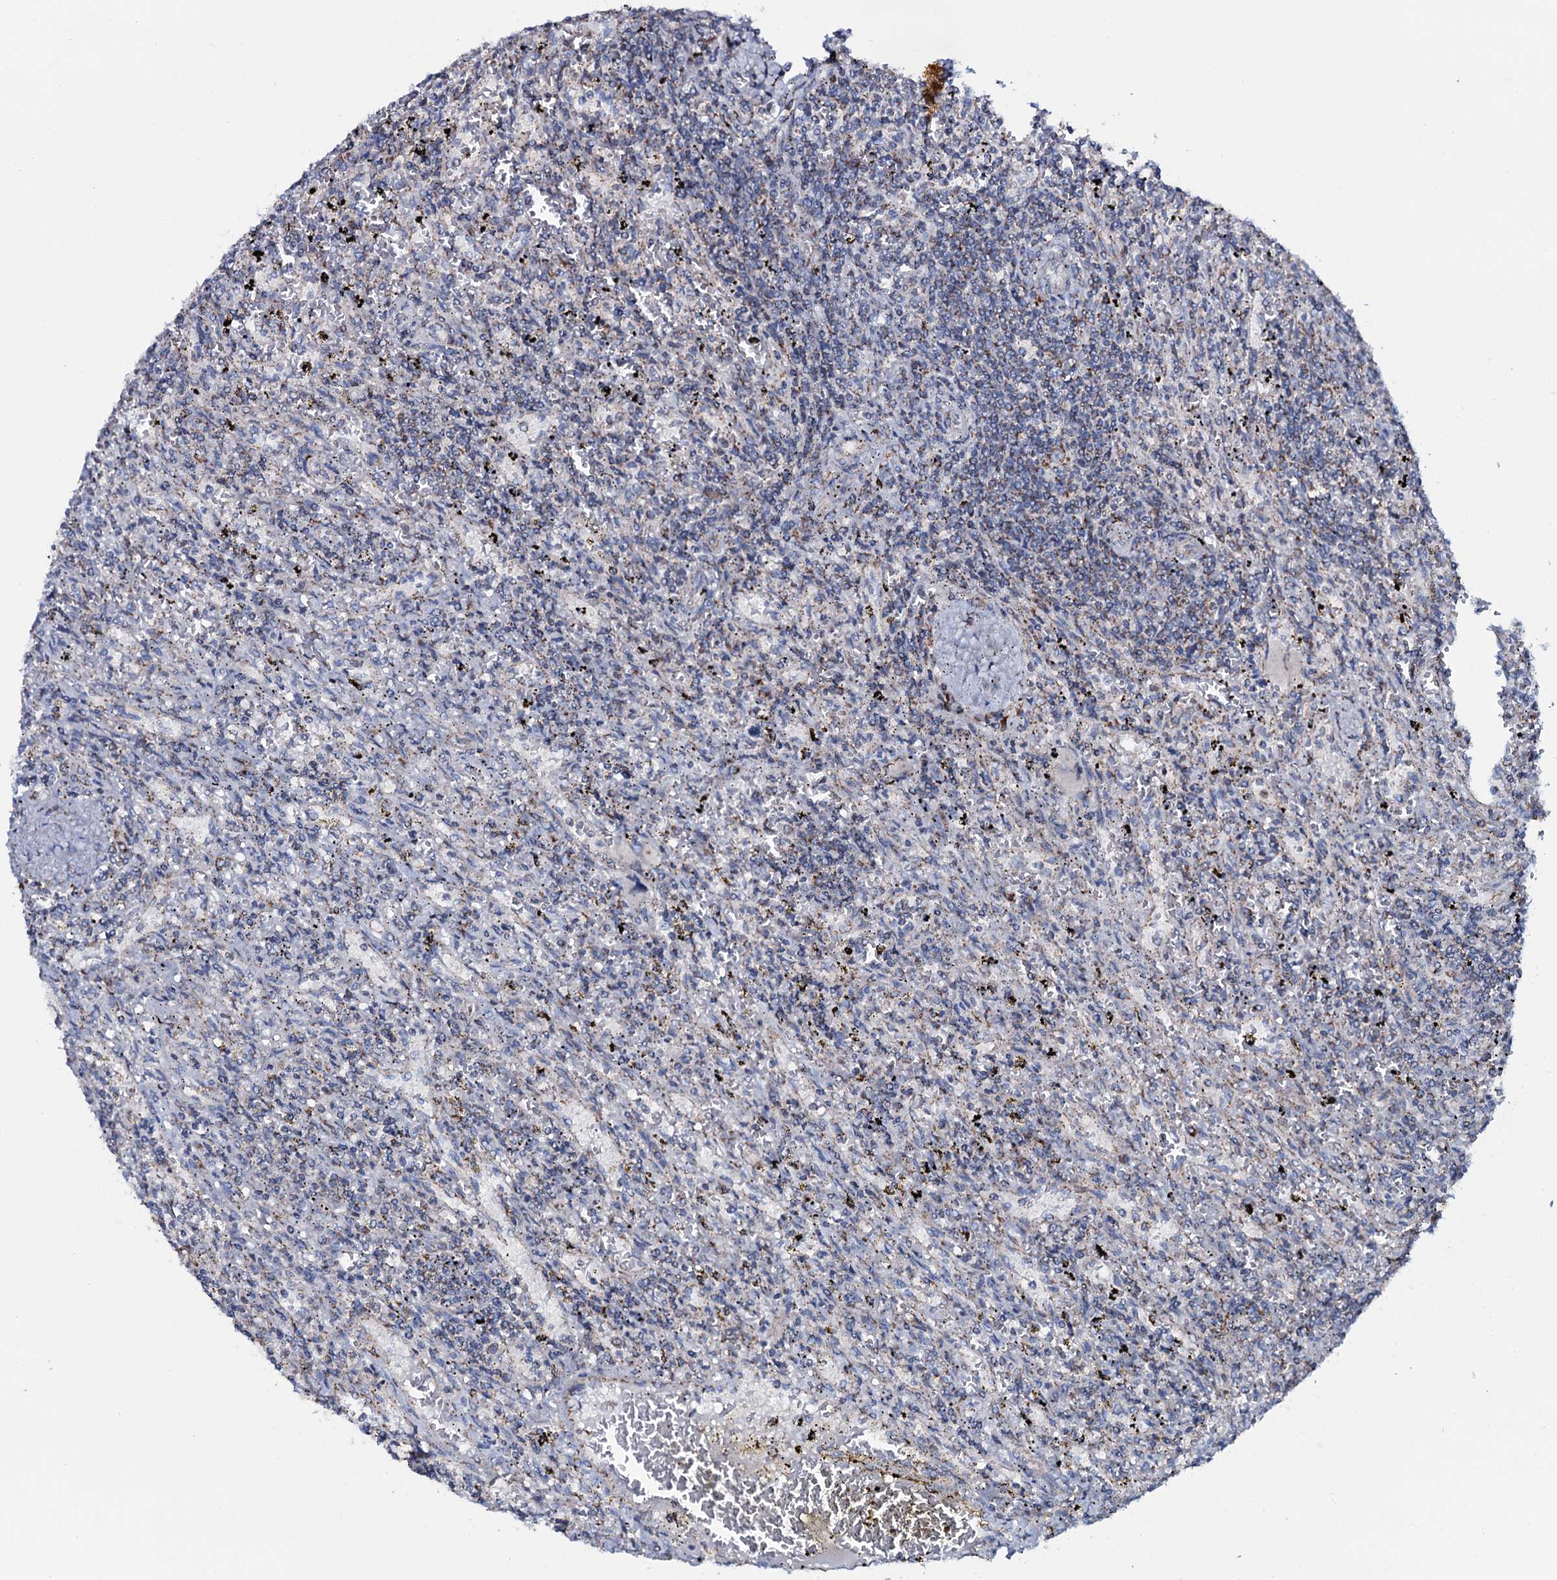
{"staining": {"intensity": "moderate", "quantity": "<25%", "location": "cytoplasmic/membranous"}, "tissue": "lymphoma", "cell_type": "Tumor cells", "image_type": "cancer", "snomed": [{"axis": "morphology", "description": "Malignant lymphoma, non-Hodgkin's type, Low grade"}, {"axis": "topography", "description": "Spleen"}], "caption": "Malignant lymphoma, non-Hodgkin's type (low-grade) stained for a protein (brown) exhibits moderate cytoplasmic/membranous positive expression in about <25% of tumor cells.", "gene": "MRPS35", "patient": {"sex": "male", "age": 76}}